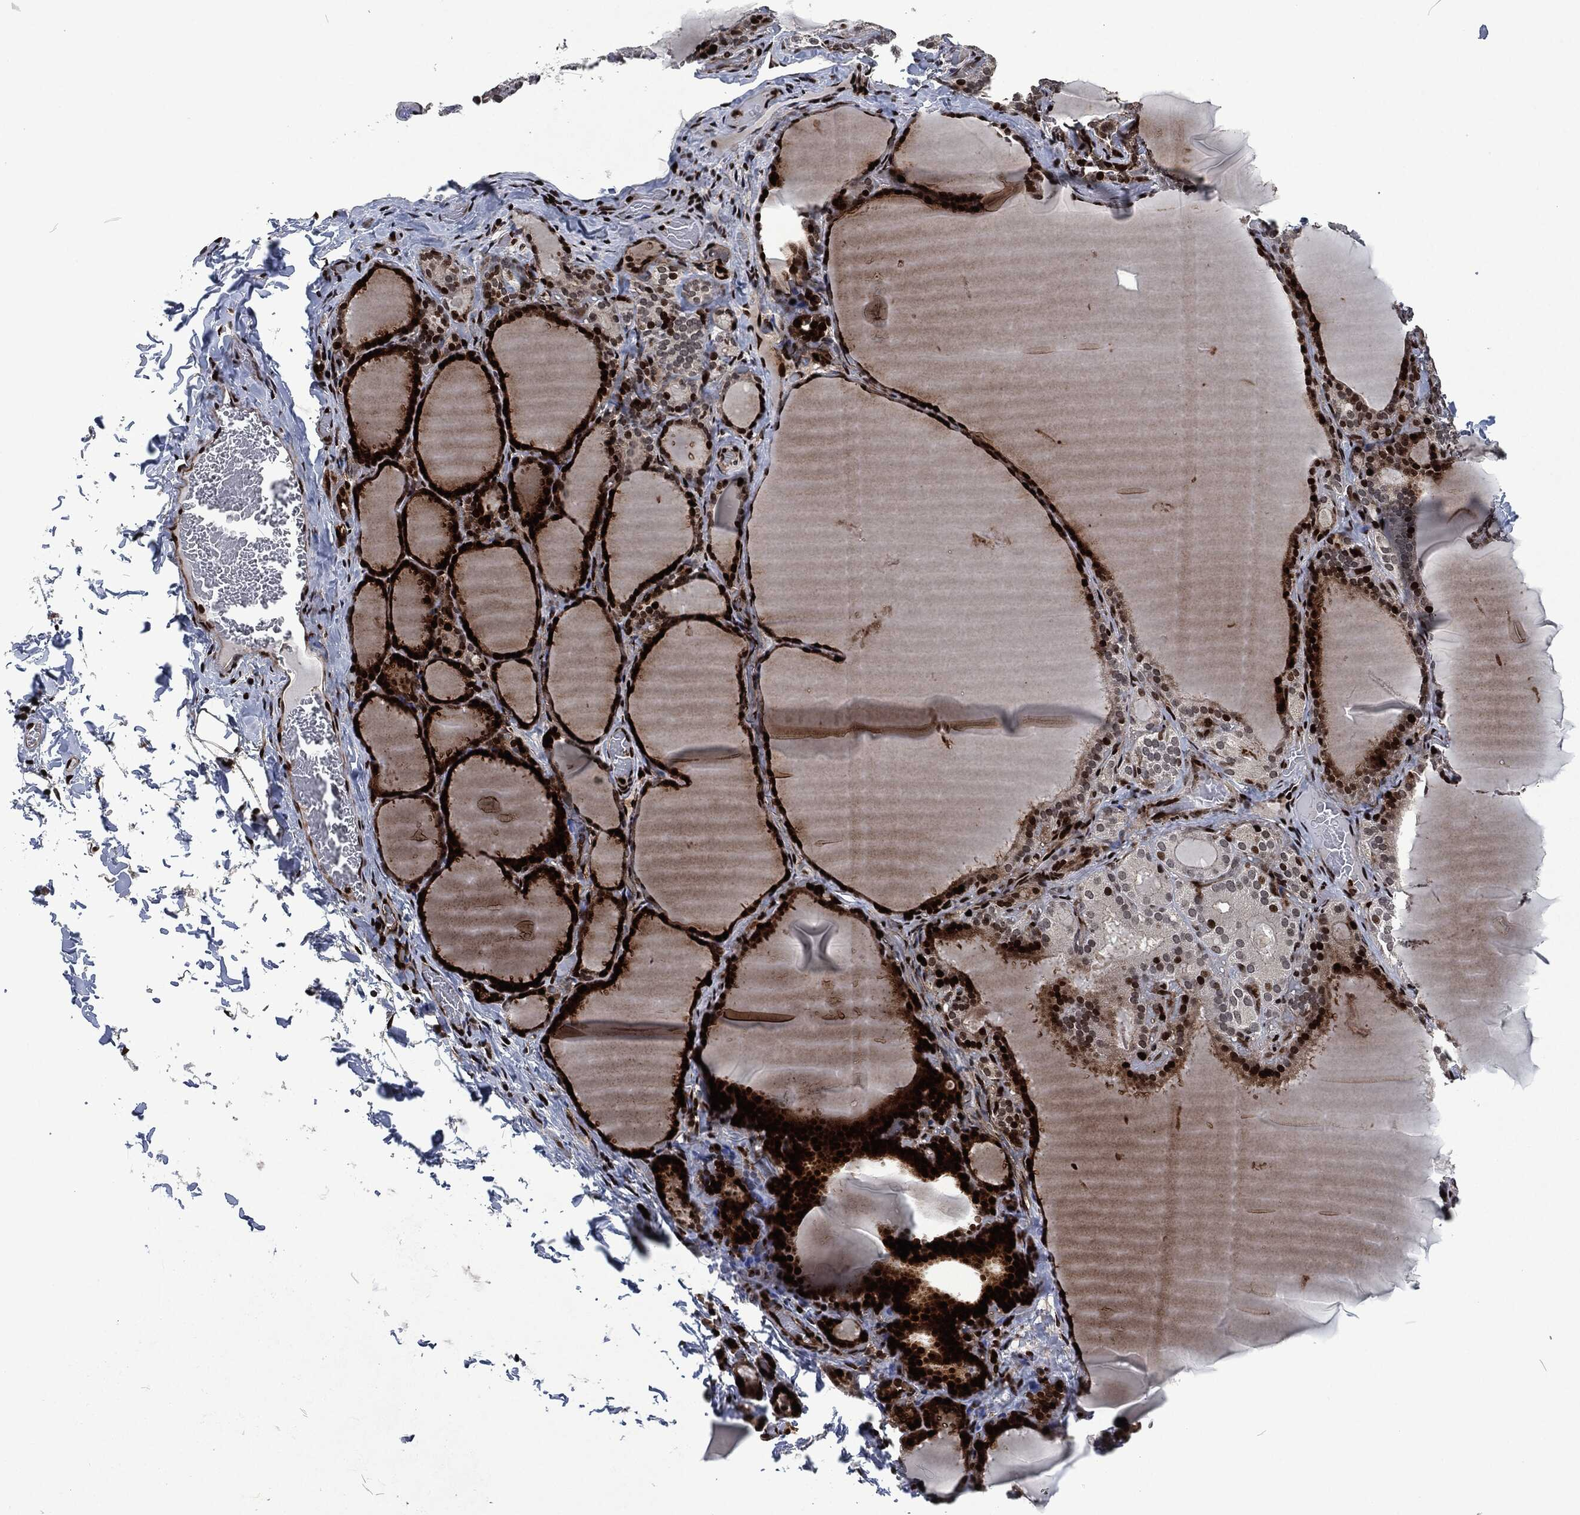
{"staining": {"intensity": "strong", "quantity": "25%-75%", "location": "nuclear"}, "tissue": "thyroid gland", "cell_type": "Glandular cells", "image_type": "normal", "snomed": [{"axis": "morphology", "description": "Normal tissue, NOS"}, {"axis": "morphology", "description": "Hyperplasia, NOS"}, {"axis": "topography", "description": "Thyroid gland"}], "caption": "DAB (3,3'-diaminobenzidine) immunohistochemical staining of benign human thyroid gland demonstrates strong nuclear protein expression in about 25%-75% of glandular cells. The staining is performed using DAB (3,3'-diaminobenzidine) brown chromogen to label protein expression. The nuclei are counter-stained blue using hematoxylin.", "gene": "EGFR", "patient": {"sex": "female", "age": 27}}